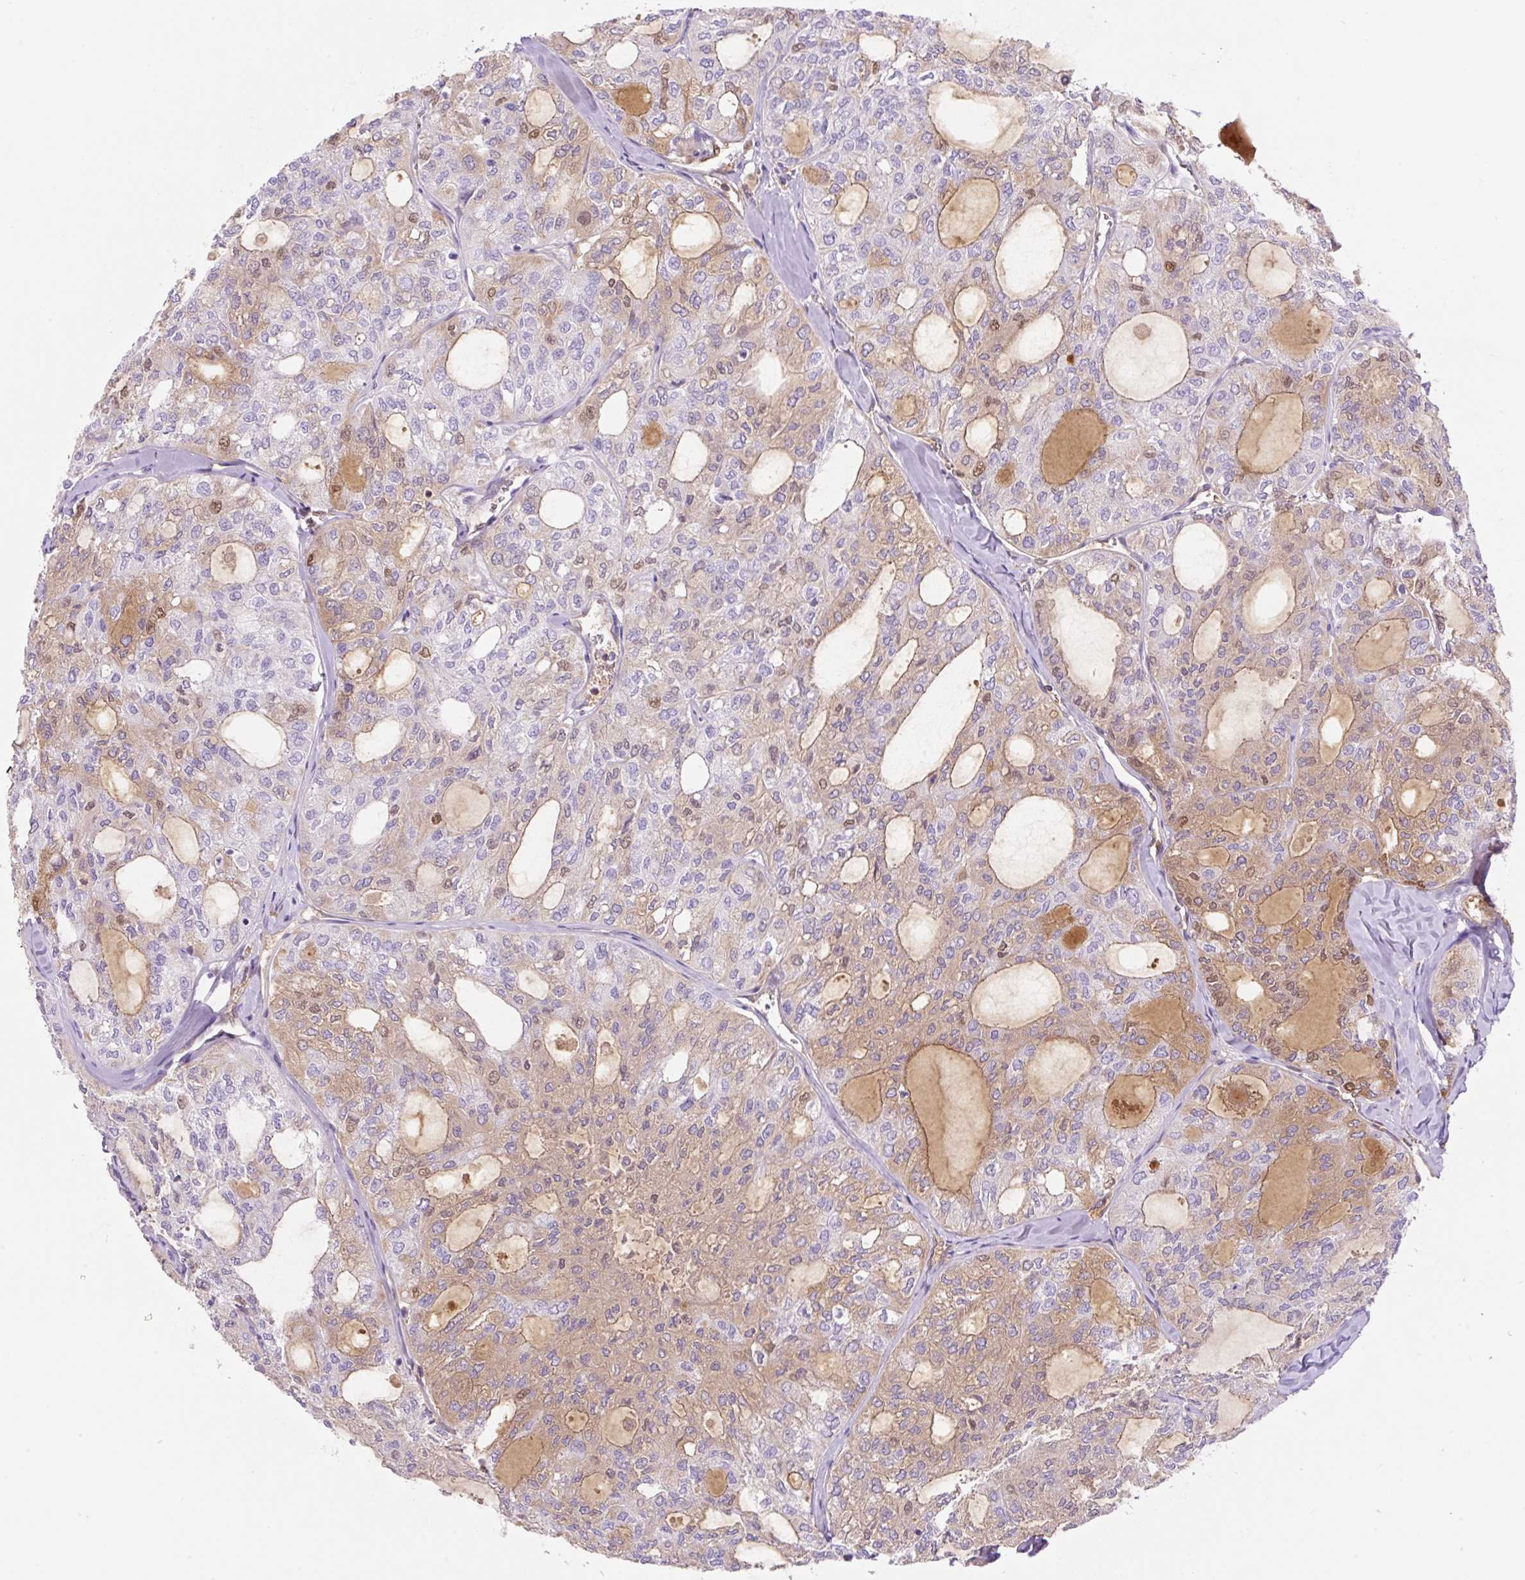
{"staining": {"intensity": "moderate", "quantity": "25%-75%", "location": "nuclear"}, "tissue": "thyroid cancer", "cell_type": "Tumor cells", "image_type": "cancer", "snomed": [{"axis": "morphology", "description": "Follicular adenoma carcinoma, NOS"}, {"axis": "topography", "description": "Thyroid gland"}], "caption": "Immunohistochemistry (IHC) staining of thyroid cancer, which displays medium levels of moderate nuclear expression in approximately 25%-75% of tumor cells indicating moderate nuclear protein expression. The staining was performed using DAB (brown) for protein detection and nuclei were counterstained in hematoxylin (blue).", "gene": "TDRD15", "patient": {"sex": "male", "age": 75}}